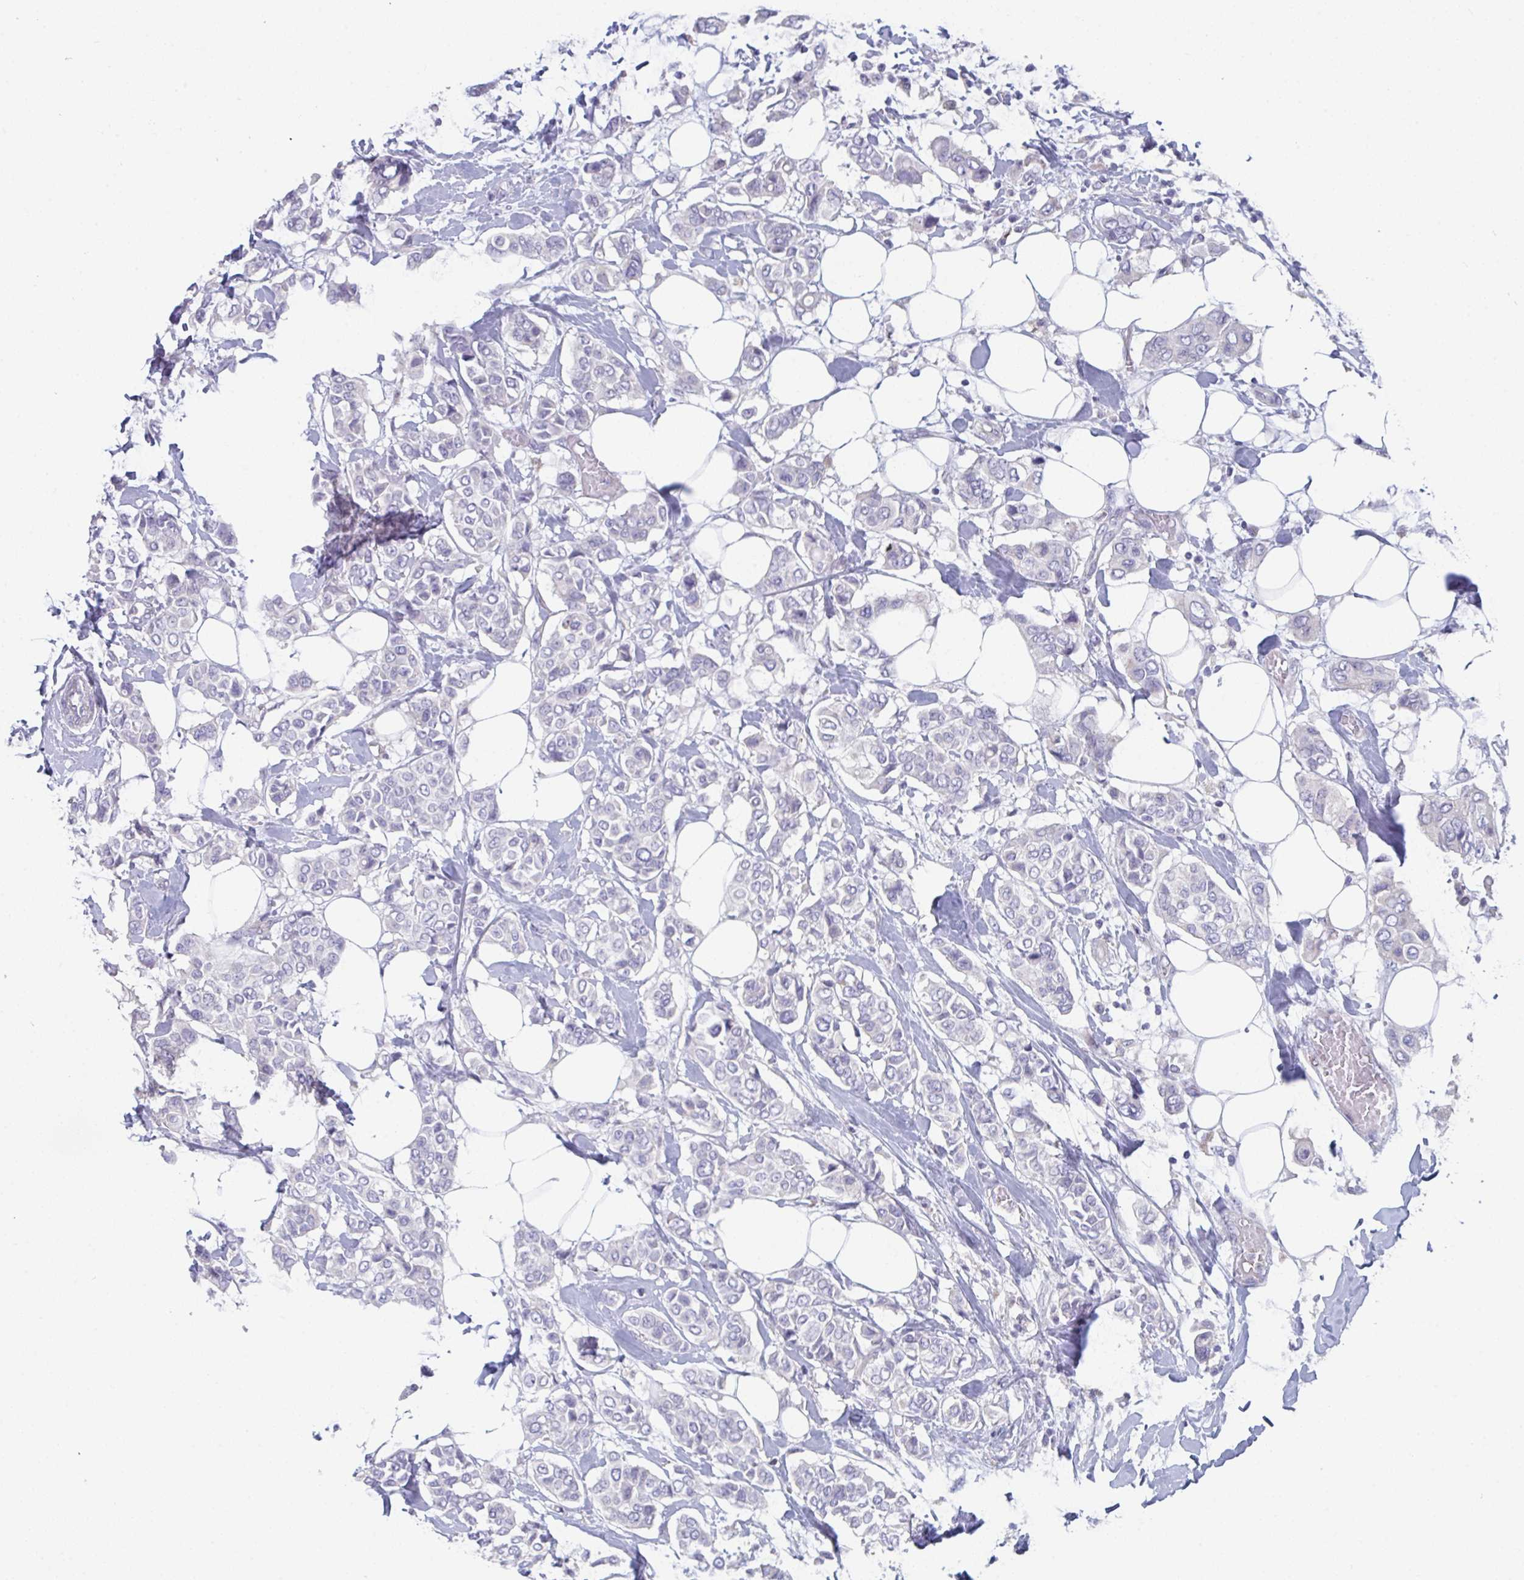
{"staining": {"intensity": "negative", "quantity": "none", "location": "none"}, "tissue": "breast cancer", "cell_type": "Tumor cells", "image_type": "cancer", "snomed": [{"axis": "morphology", "description": "Lobular carcinoma"}, {"axis": "topography", "description": "Breast"}], "caption": "Tumor cells are negative for protein expression in human breast cancer (lobular carcinoma).", "gene": "PTPRD", "patient": {"sex": "female", "age": 51}}